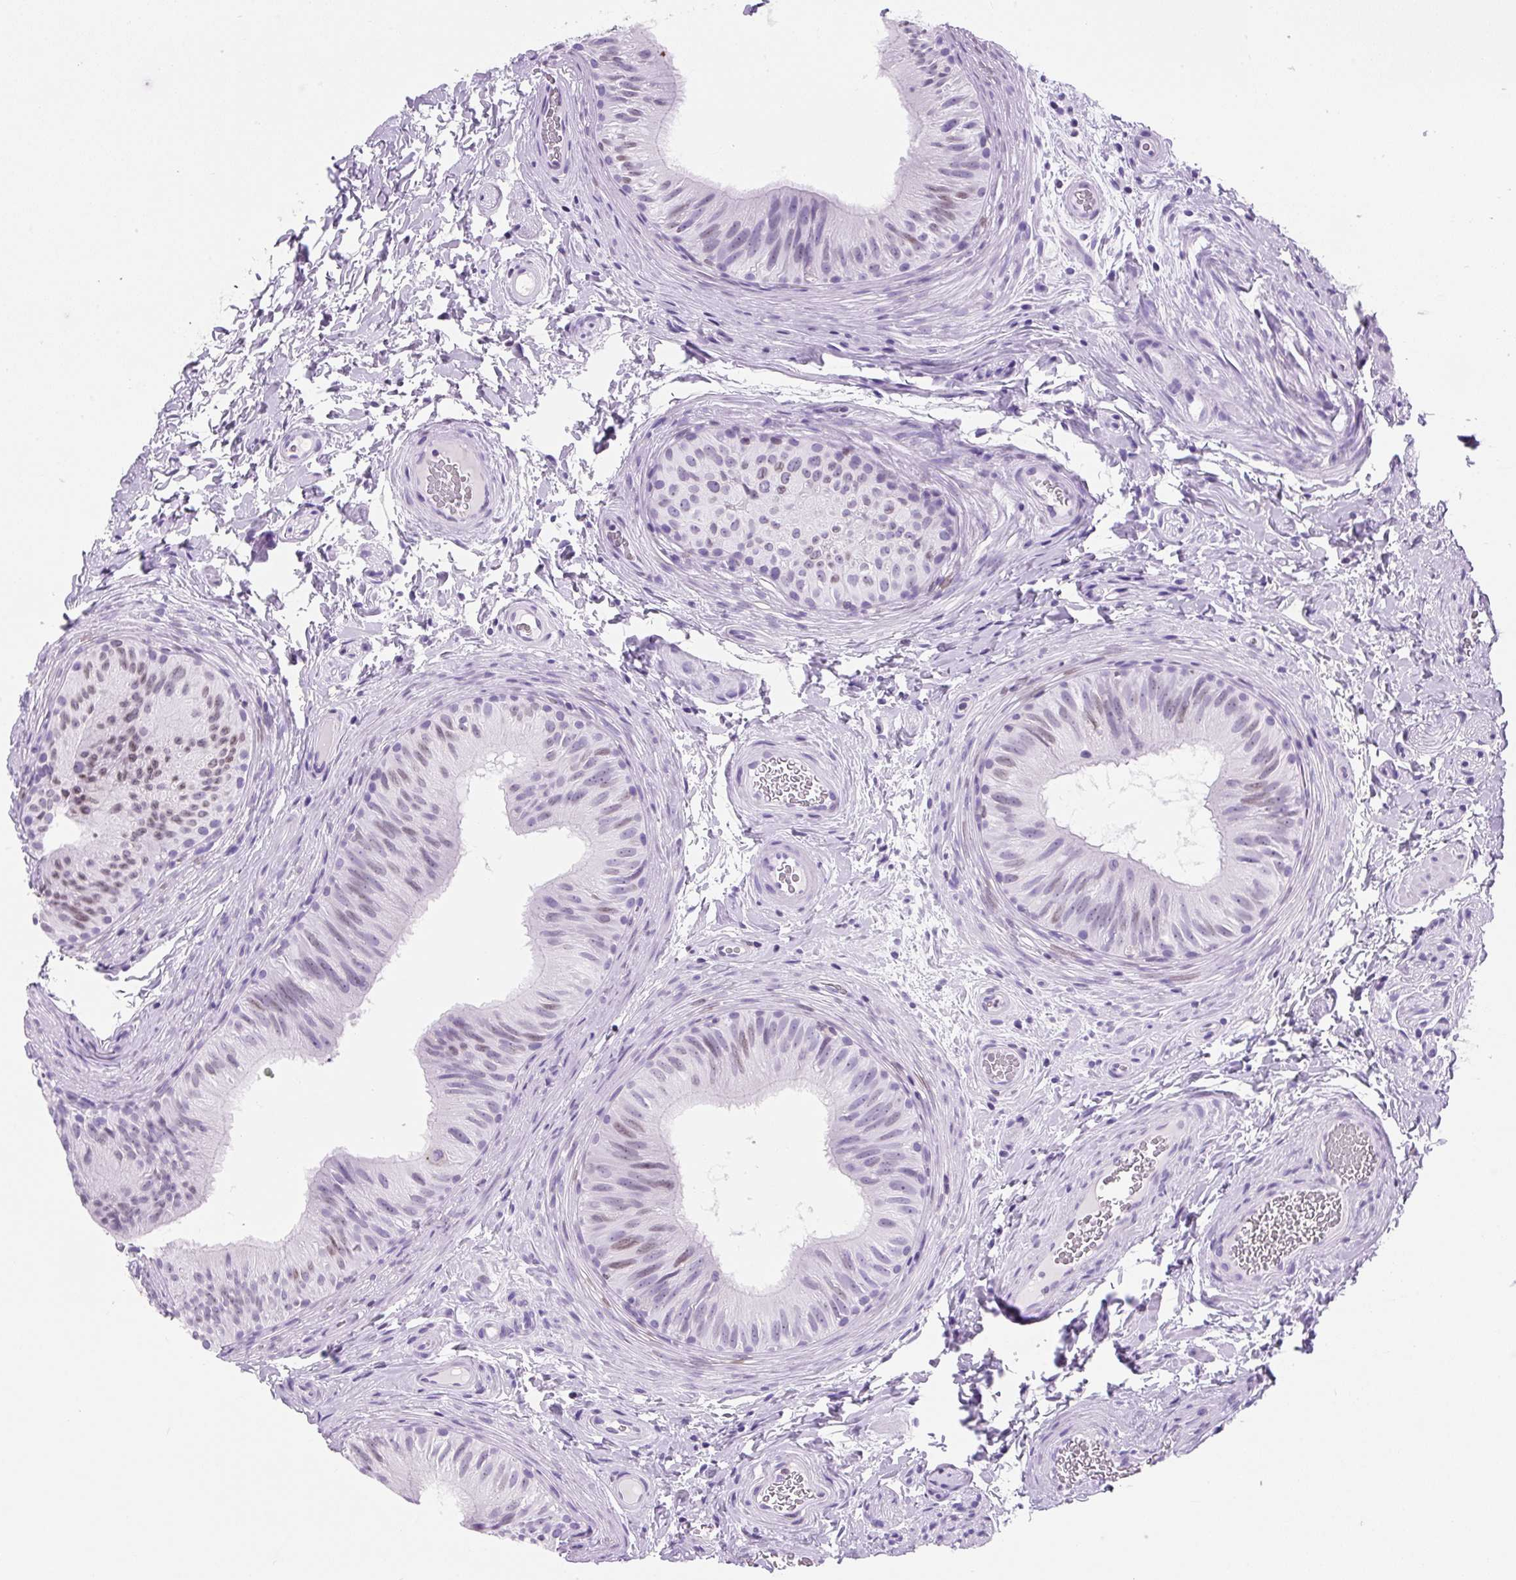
{"staining": {"intensity": "moderate", "quantity": "<25%", "location": "nuclear"}, "tissue": "epididymis", "cell_type": "Glandular cells", "image_type": "normal", "snomed": [{"axis": "morphology", "description": "Normal tissue, NOS"}, {"axis": "topography", "description": "Epididymis"}], "caption": "Protein expression by immunohistochemistry exhibits moderate nuclear staining in about <25% of glandular cells in benign epididymis.", "gene": "VPREB1", "patient": {"sex": "male", "age": 24}}